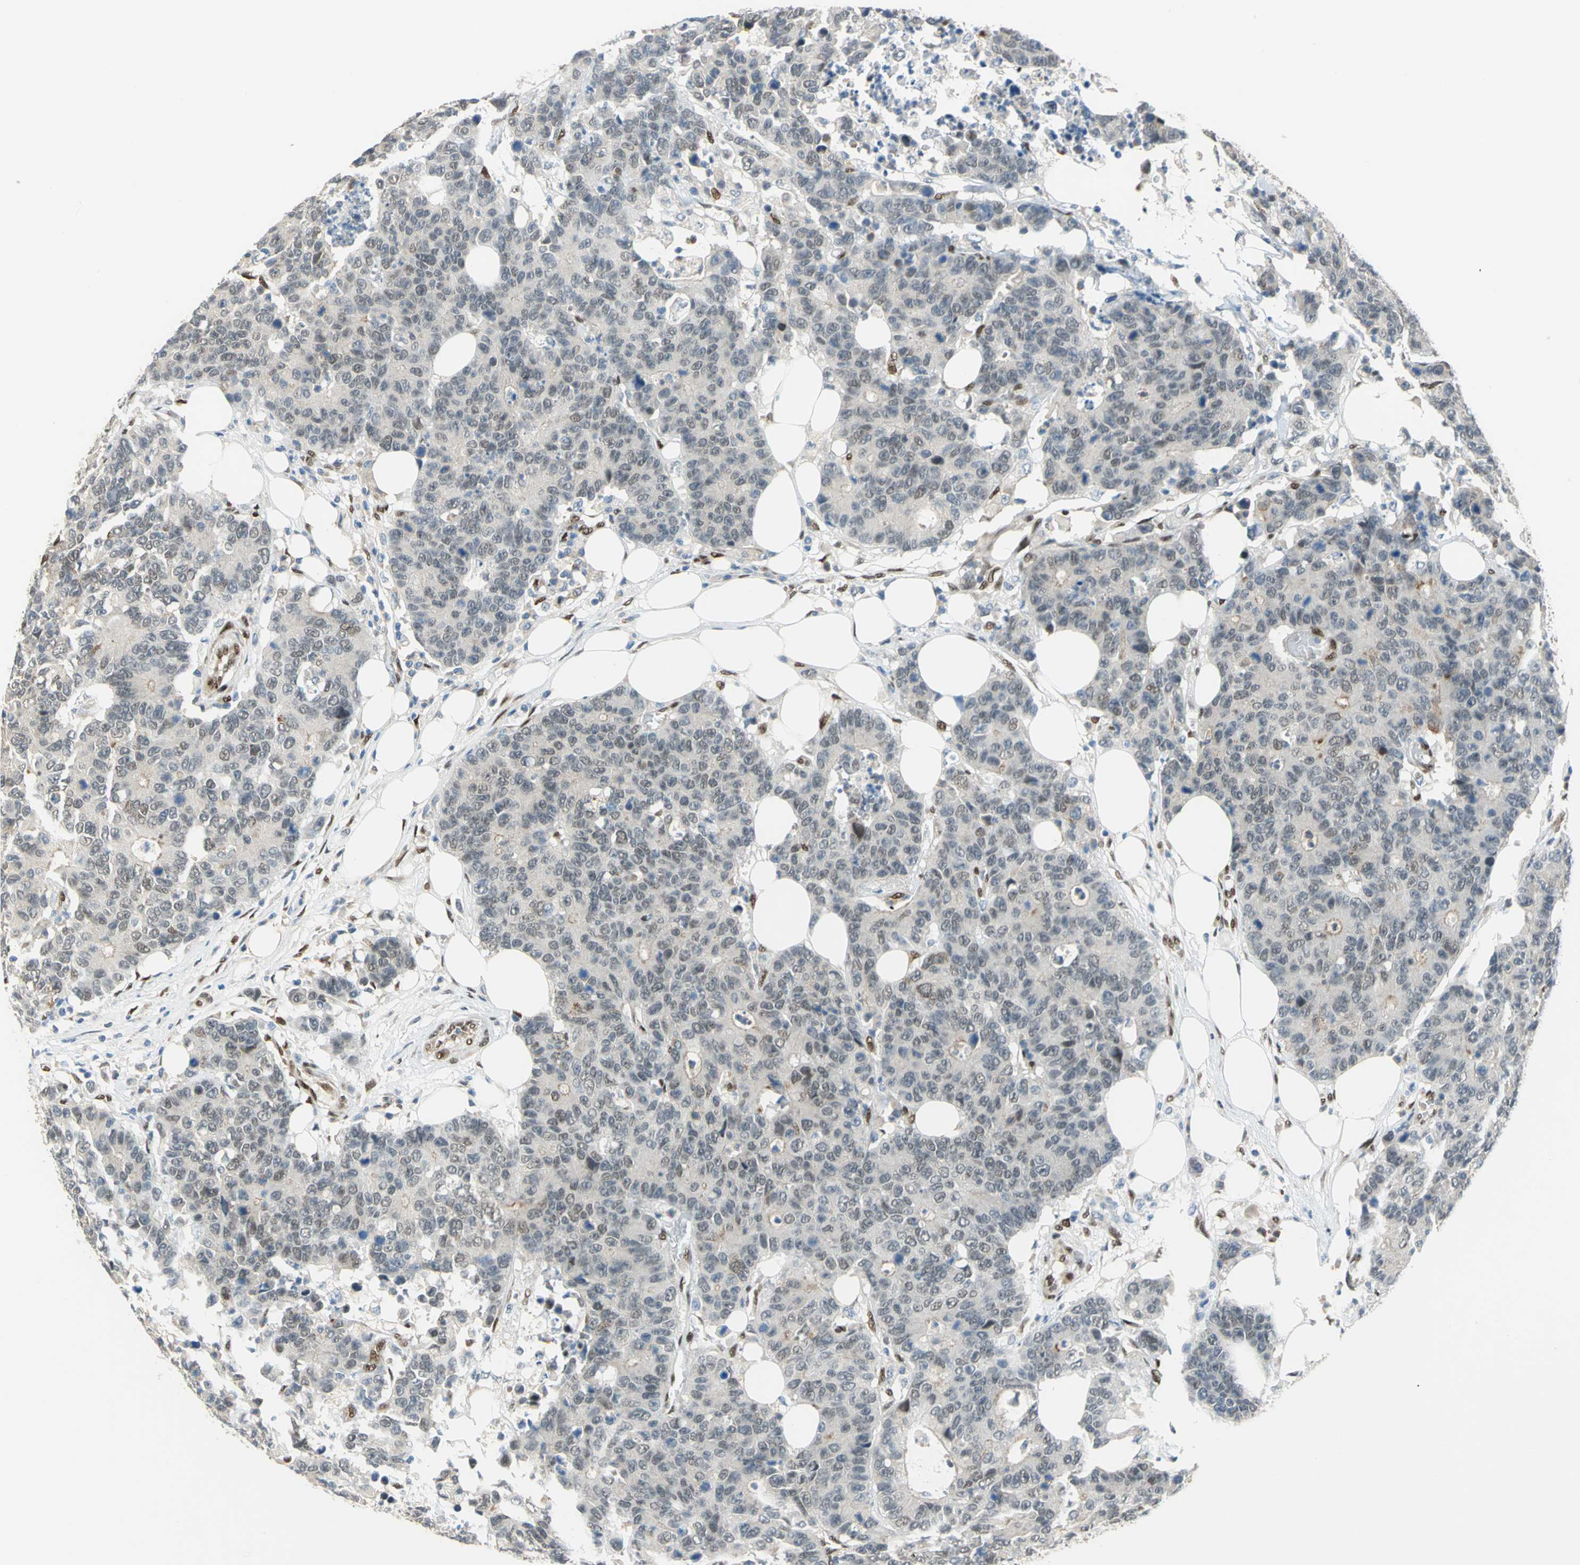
{"staining": {"intensity": "weak", "quantity": "<25%", "location": "cytoplasmic/membranous,nuclear"}, "tissue": "colorectal cancer", "cell_type": "Tumor cells", "image_type": "cancer", "snomed": [{"axis": "morphology", "description": "Adenocarcinoma, NOS"}, {"axis": "topography", "description": "Colon"}], "caption": "Colorectal cancer was stained to show a protein in brown. There is no significant positivity in tumor cells.", "gene": "RBFOX2", "patient": {"sex": "female", "age": 86}}